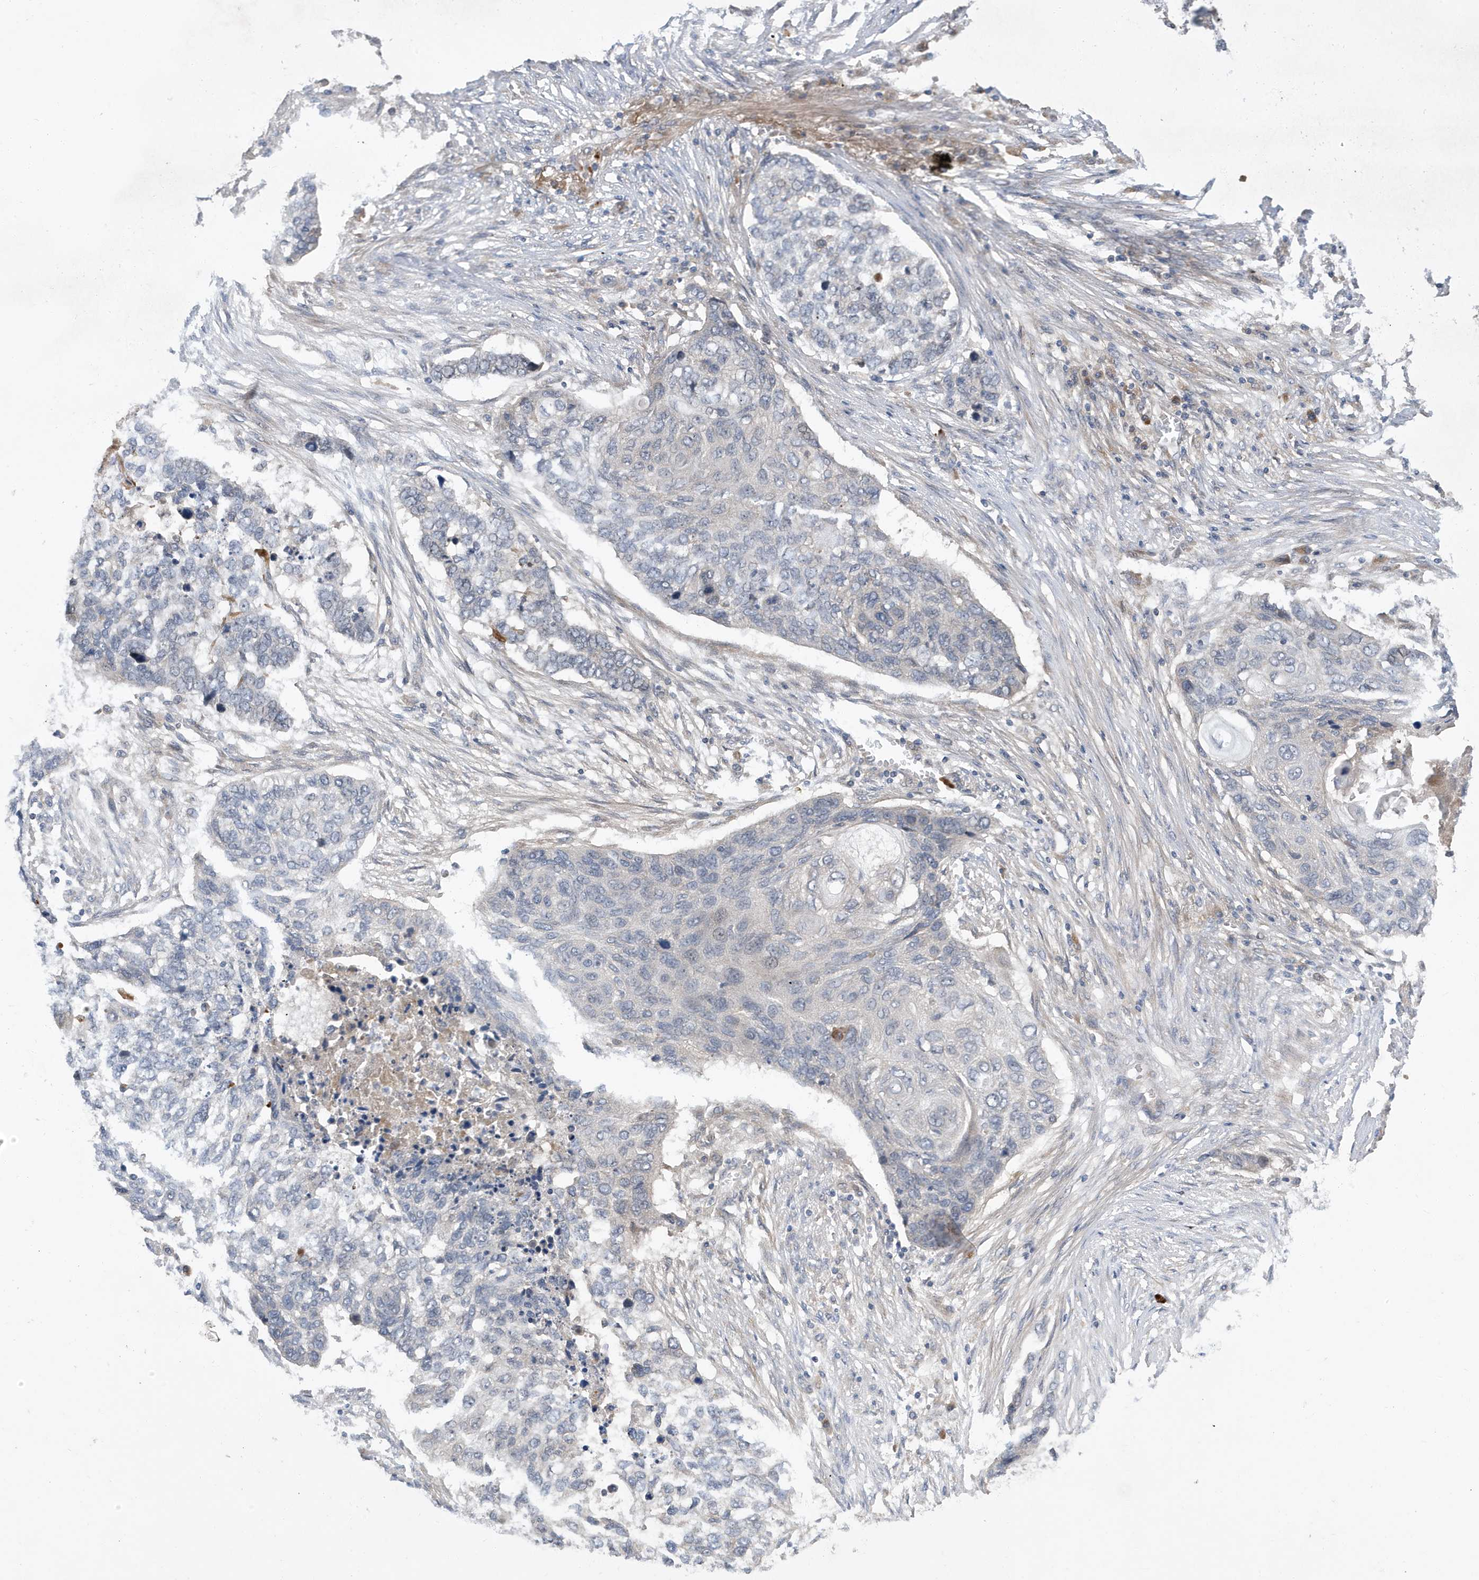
{"staining": {"intensity": "negative", "quantity": "none", "location": "none"}, "tissue": "lung cancer", "cell_type": "Tumor cells", "image_type": "cancer", "snomed": [{"axis": "morphology", "description": "Squamous cell carcinoma, NOS"}, {"axis": "topography", "description": "Lung"}], "caption": "This photomicrograph is of lung cancer (squamous cell carcinoma) stained with immunohistochemistry (IHC) to label a protein in brown with the nuclei are counter-stained blue. There is no staining in tumor cells.", "gene": "LAPTM4A", "patient": {"sex": "female", "age": 63}}